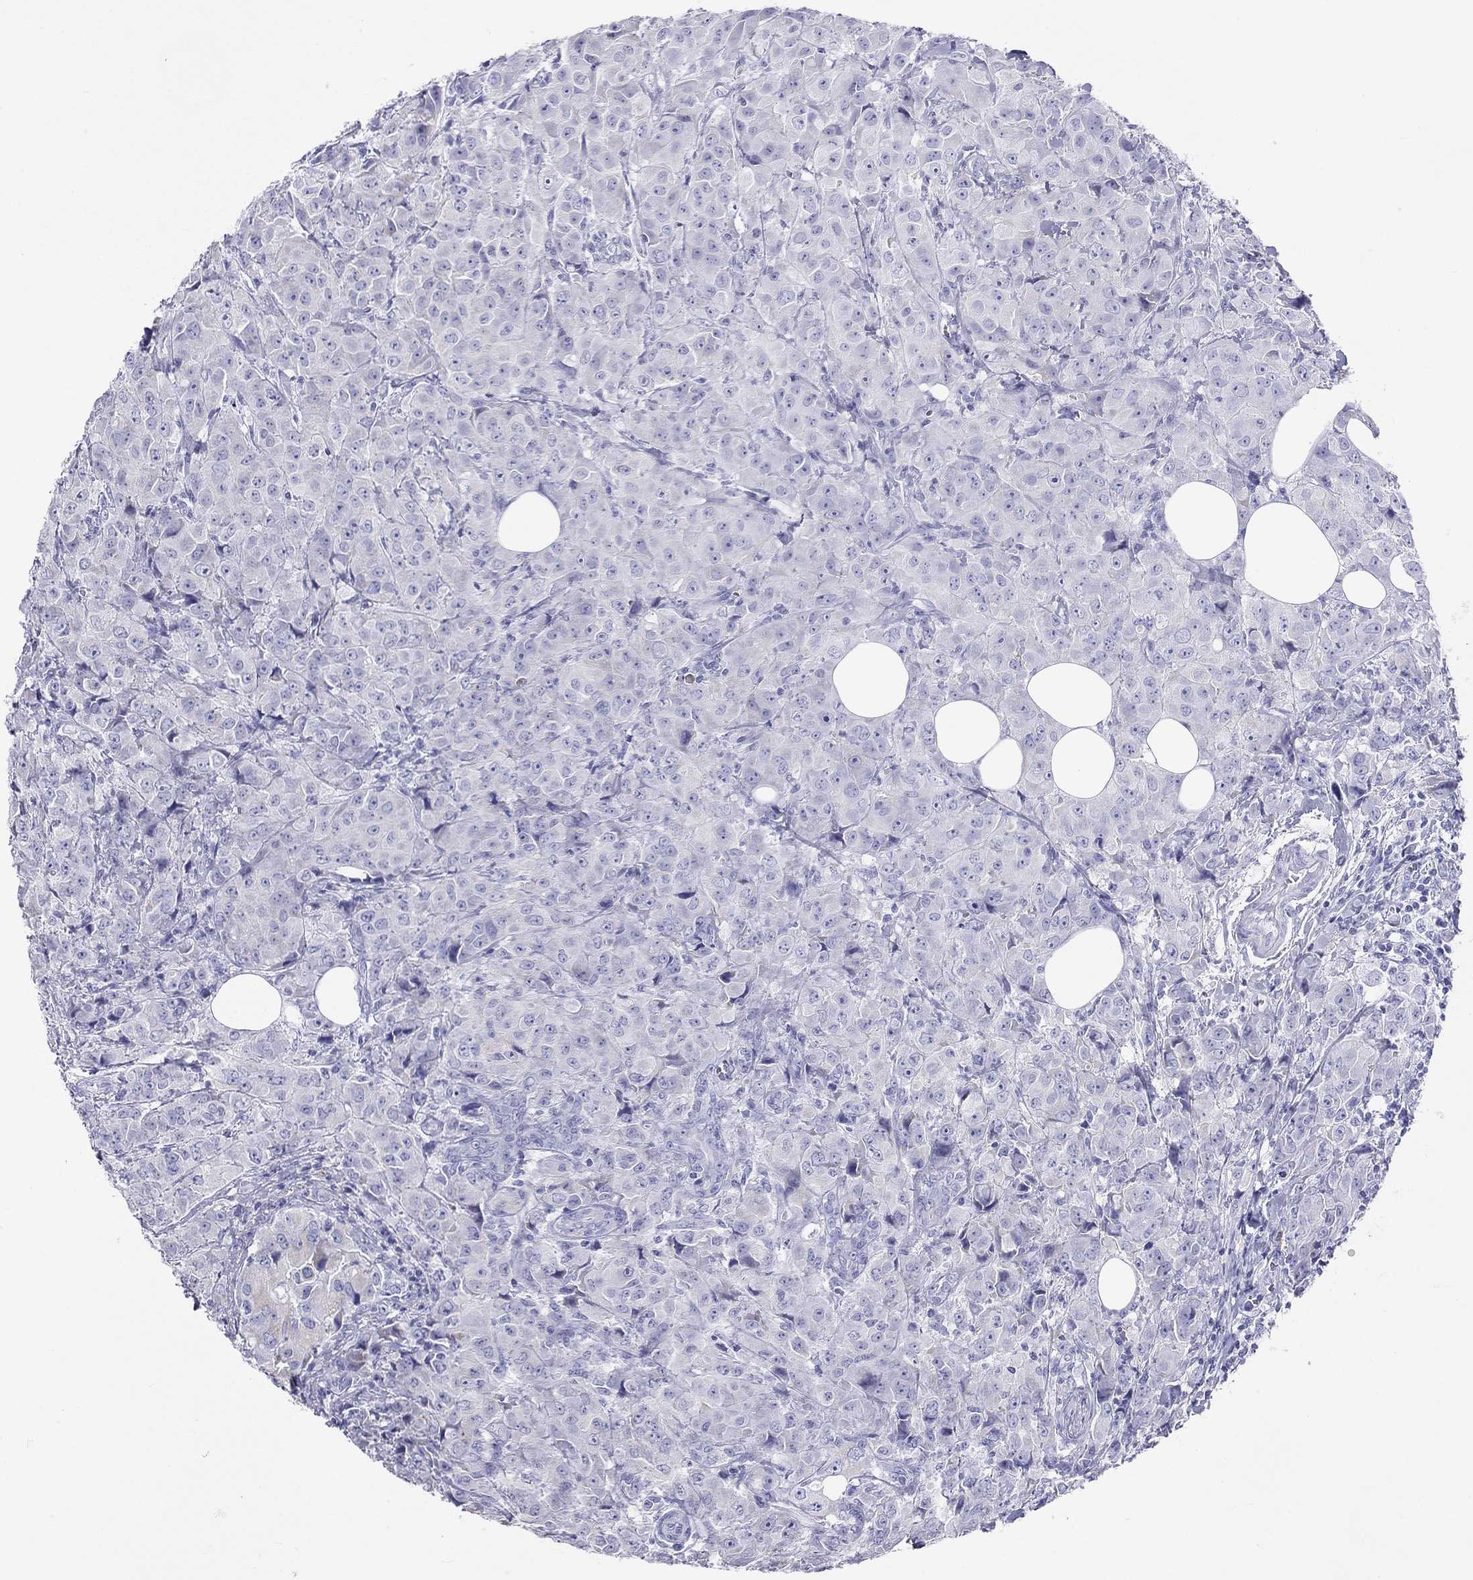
{"staining": {"intensity": "negative", "quantity": "none", "location": "none"}, "tissue": "breast cancer", "cell_type": "Tumor cells", "image_type": "cancer", "snomed": [{"axis": "morphology", "description": "Duct carcinoma"}, {"axis": "topography", "description": "Breast"}], "caption": "The immunohistochemistry (IHC) micrograph has no significant expression in tumor cells of breast cancer tissue.", "gene": "DPY19L2", "patient": {"sex": "female", "age": 43}}